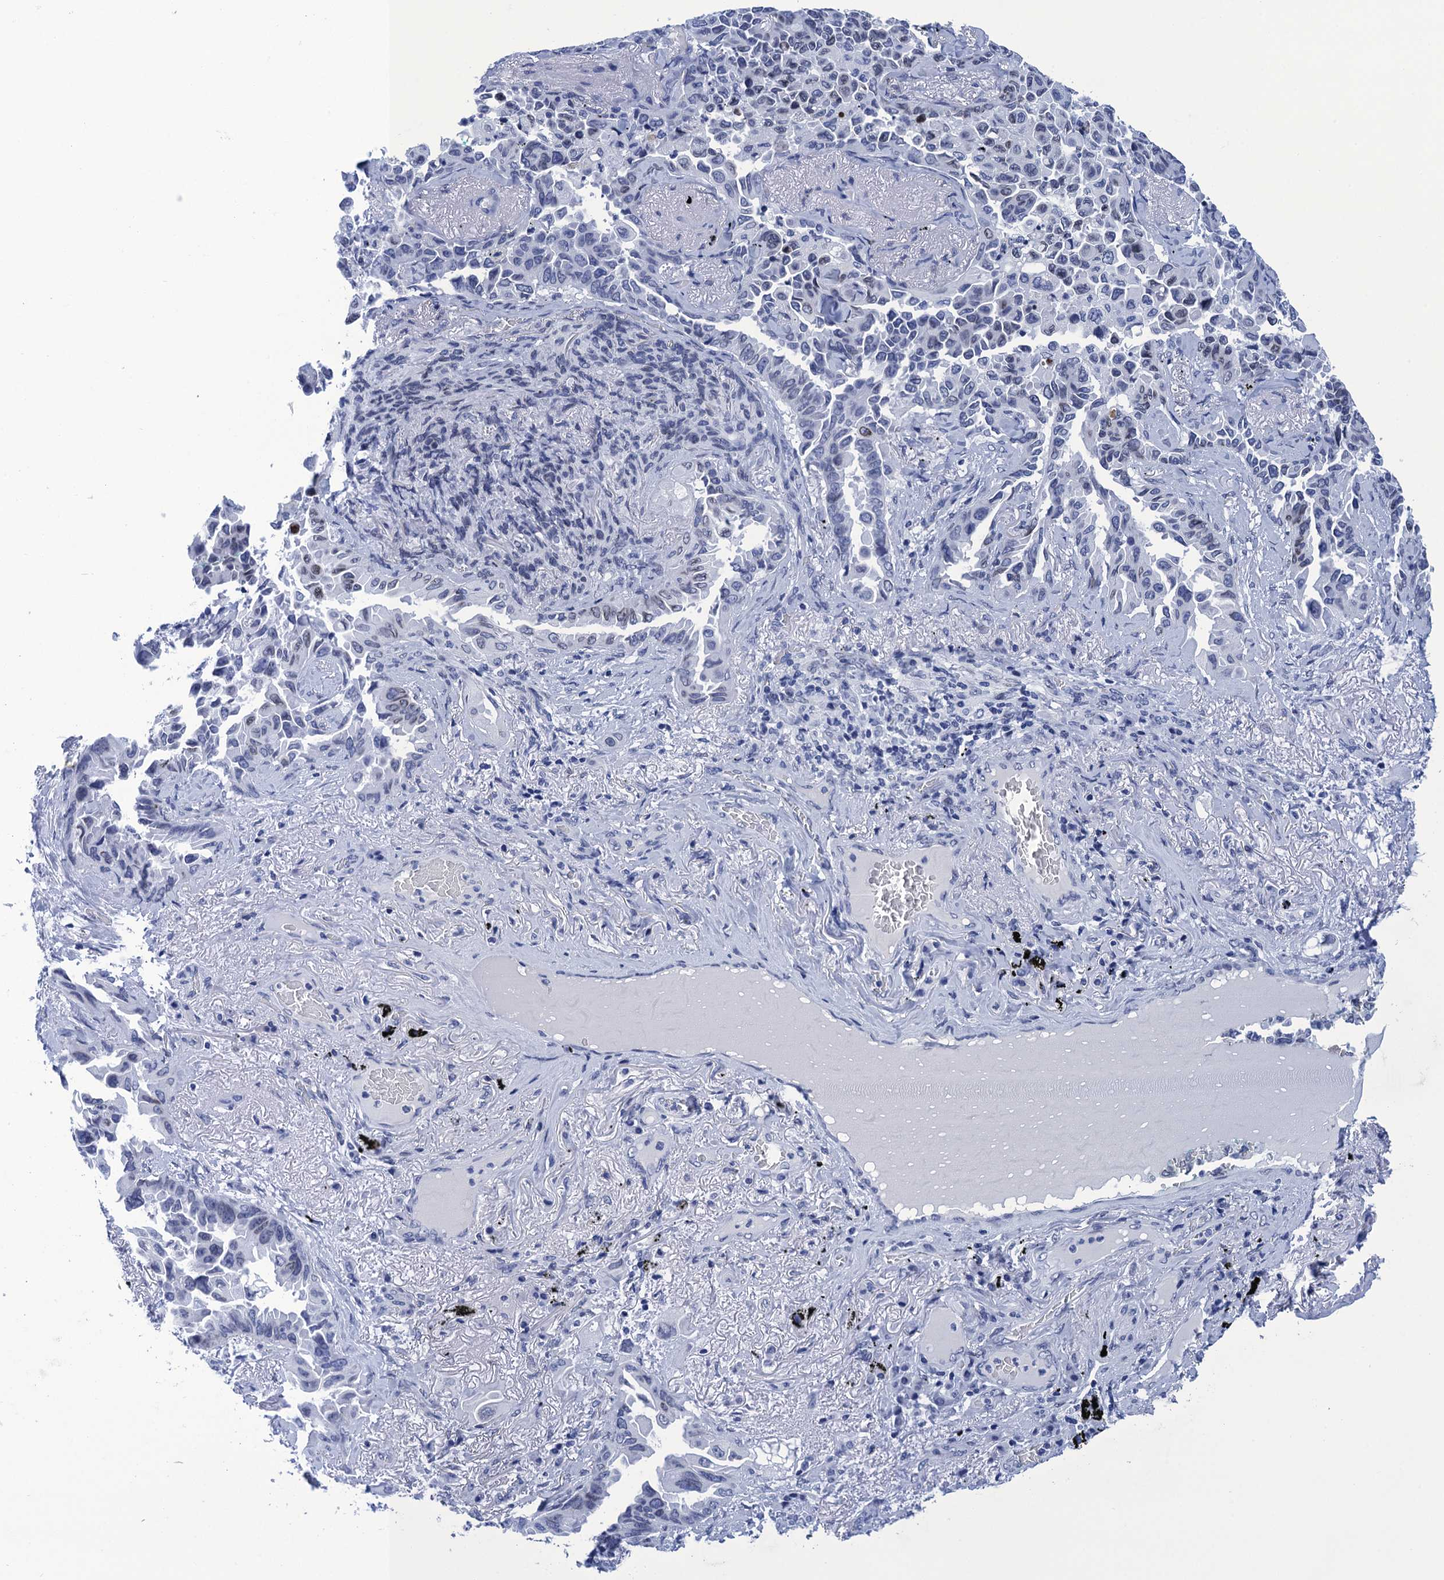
{"staining": {"intensity": "moderate", "quantity": "<25%", "location": "nuclear"}, "tissue": "lung cancer", "cell_type": "Tumor cells", "image_type": "cancer", "snomed": [{"axis": "morphology", "description": "Adenocarcinoma, NOS"}, {"axis": "topography", "description": "Lung"}], "caption": "Protein expression analysis of human lung cancer (adenocarcinoma) reveals moderate nuclear expression in about <25% of tumor cells.", "gene": "METTL25", "patient": {"sex": "female", "age": 67}}